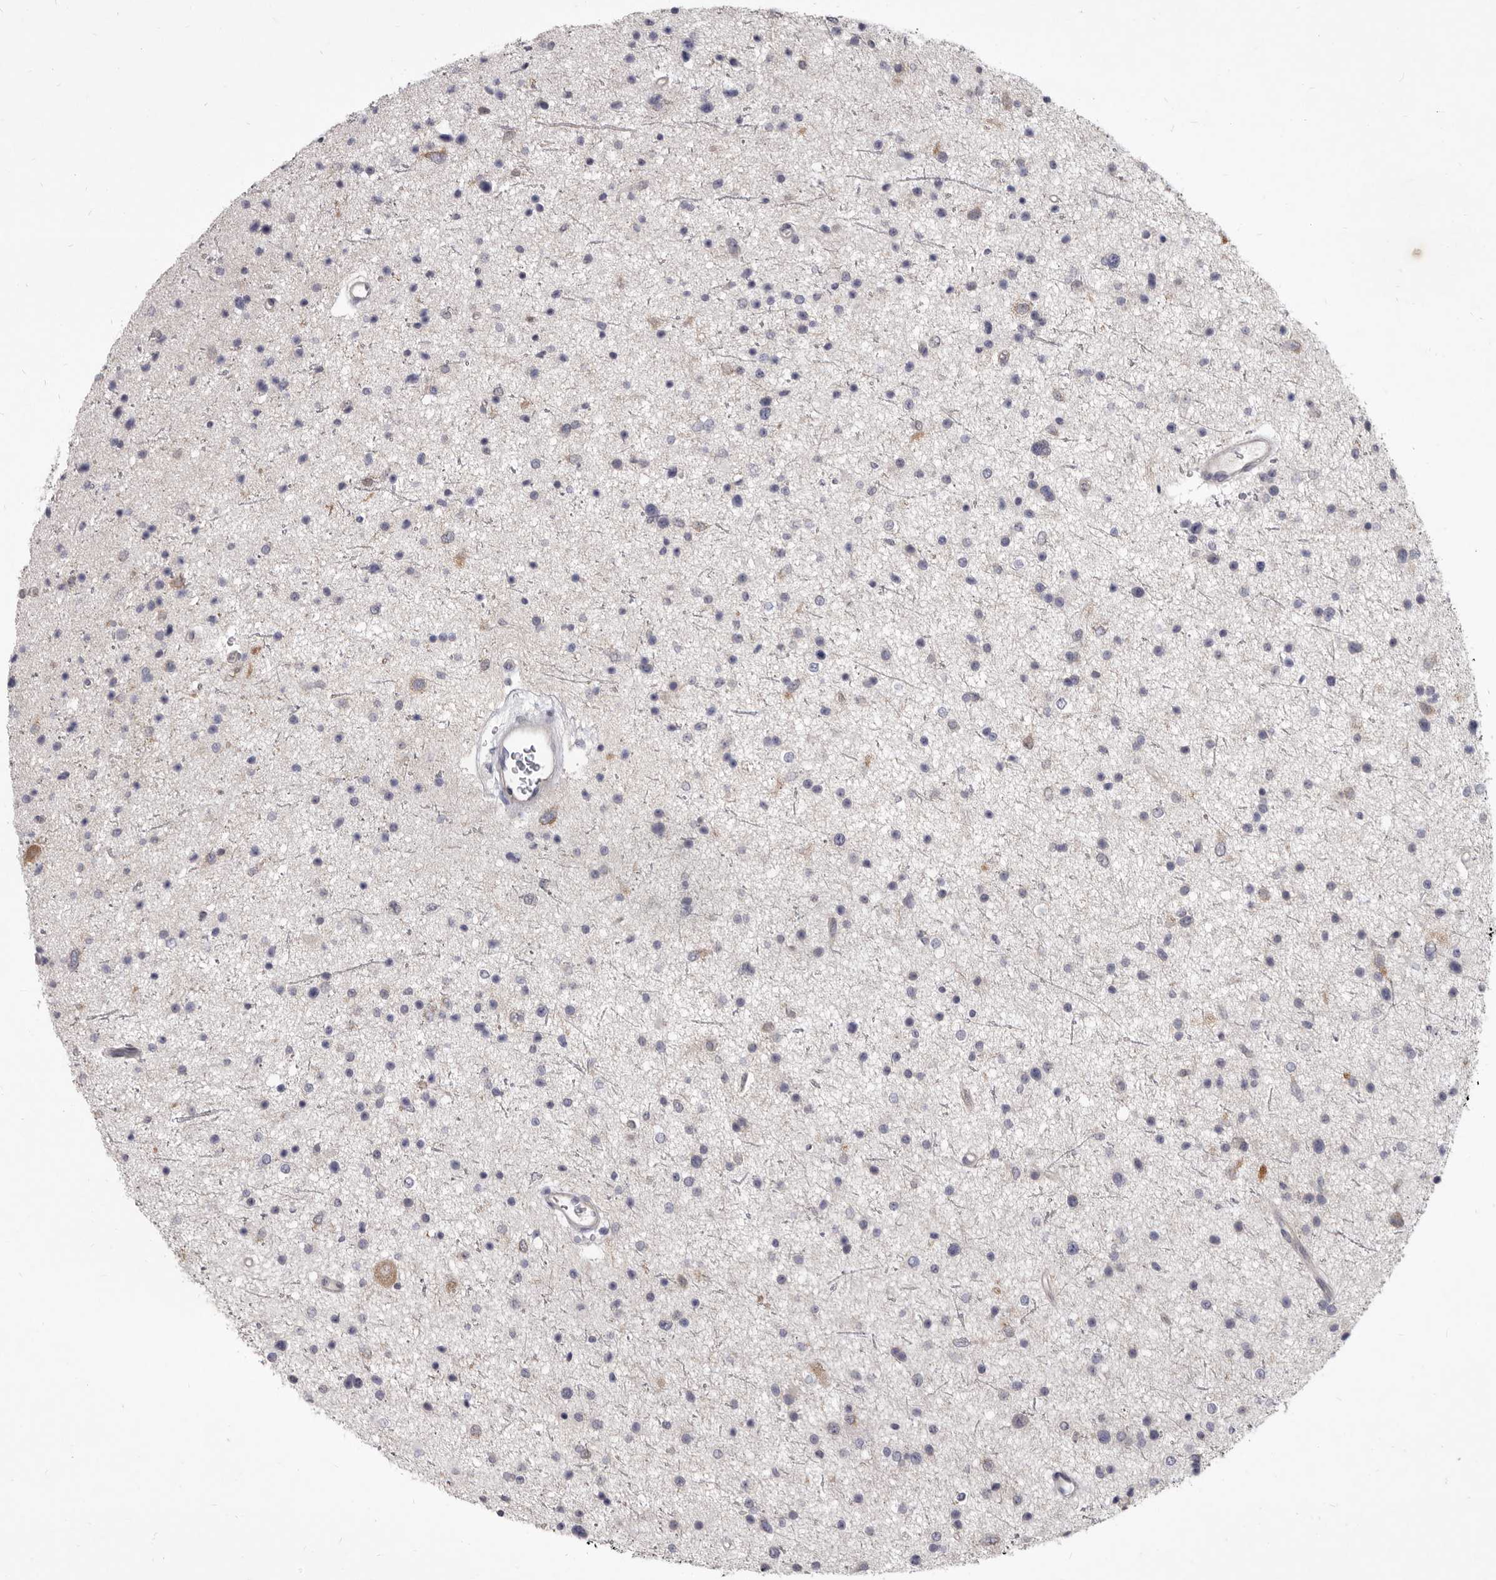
{"staining": {"intensity": "negative", "quantity": "none", "location": "none"}, "tissue": "glioma", "cell_type": "Tumor cells", "image_type": "cancer", "snomed": [{"axis": "morphology", "description": "Glioma, malignant, Low grade"}, {"axis": "topography", "description": "Brain"}], "caption": "Tumor cells are negative for brown protein staining in glioma.", "gene": "GSK3B", "patient": {"sex": "female", "age": 37}}